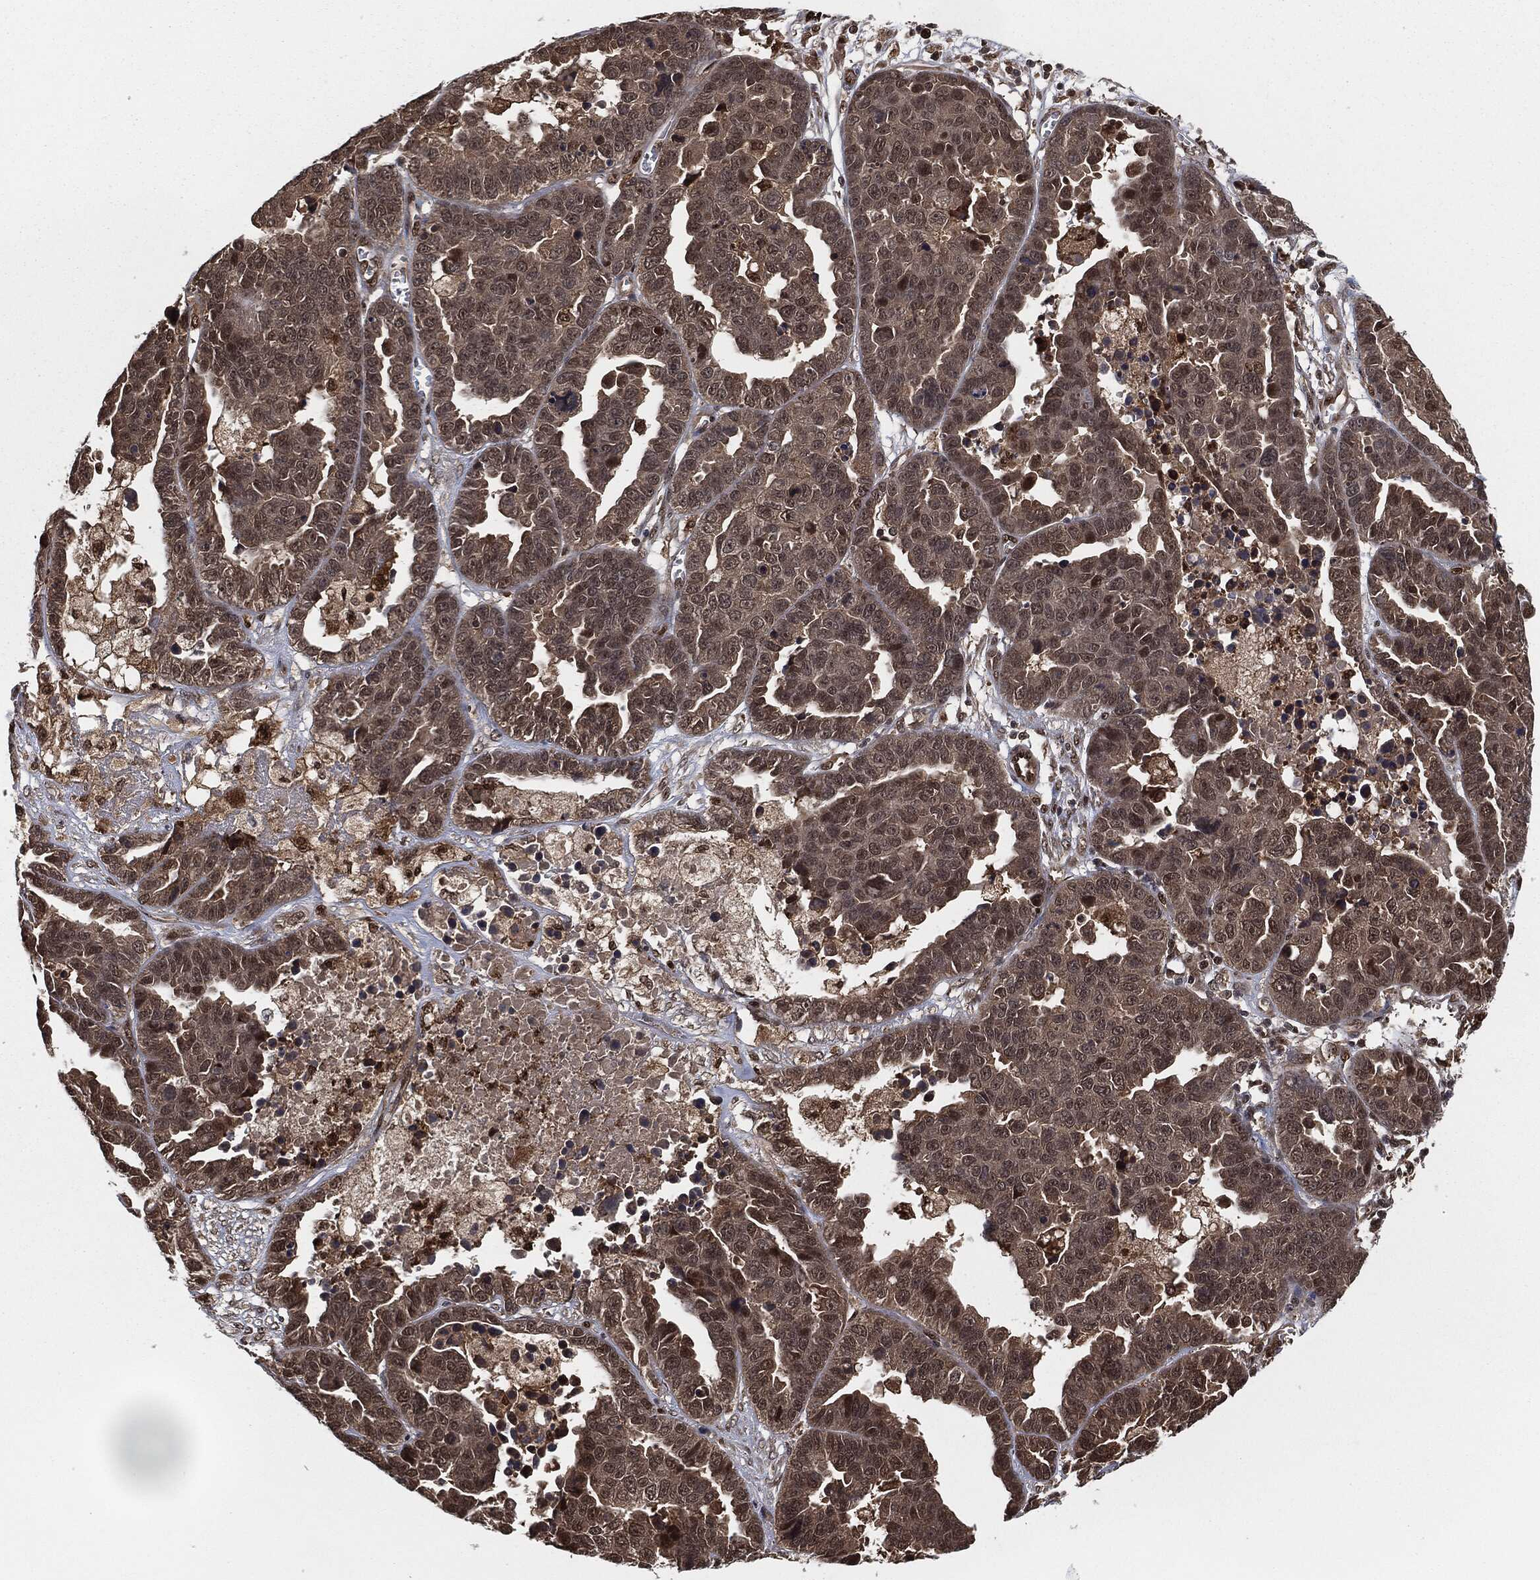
{"staining": {"intensity": "negative", "quantity": "none", "location": "none"}, "tissue": "ovarian cancer", "cell_type": "Tumor cells", "image_type": "cancer", "snomed": [{"axis": "morphology", "description": "Cystadenocarcinoma, serous, NOS"}, {"axis": "topography", "description": "Ovary"}], "caption": "Tumor cells are negative for brown protein staining in ovarian cancer (serous cystadenocarcinoma).", "gene": "CAPRIN2", "patient": {"sex": "female", "age": 87}}